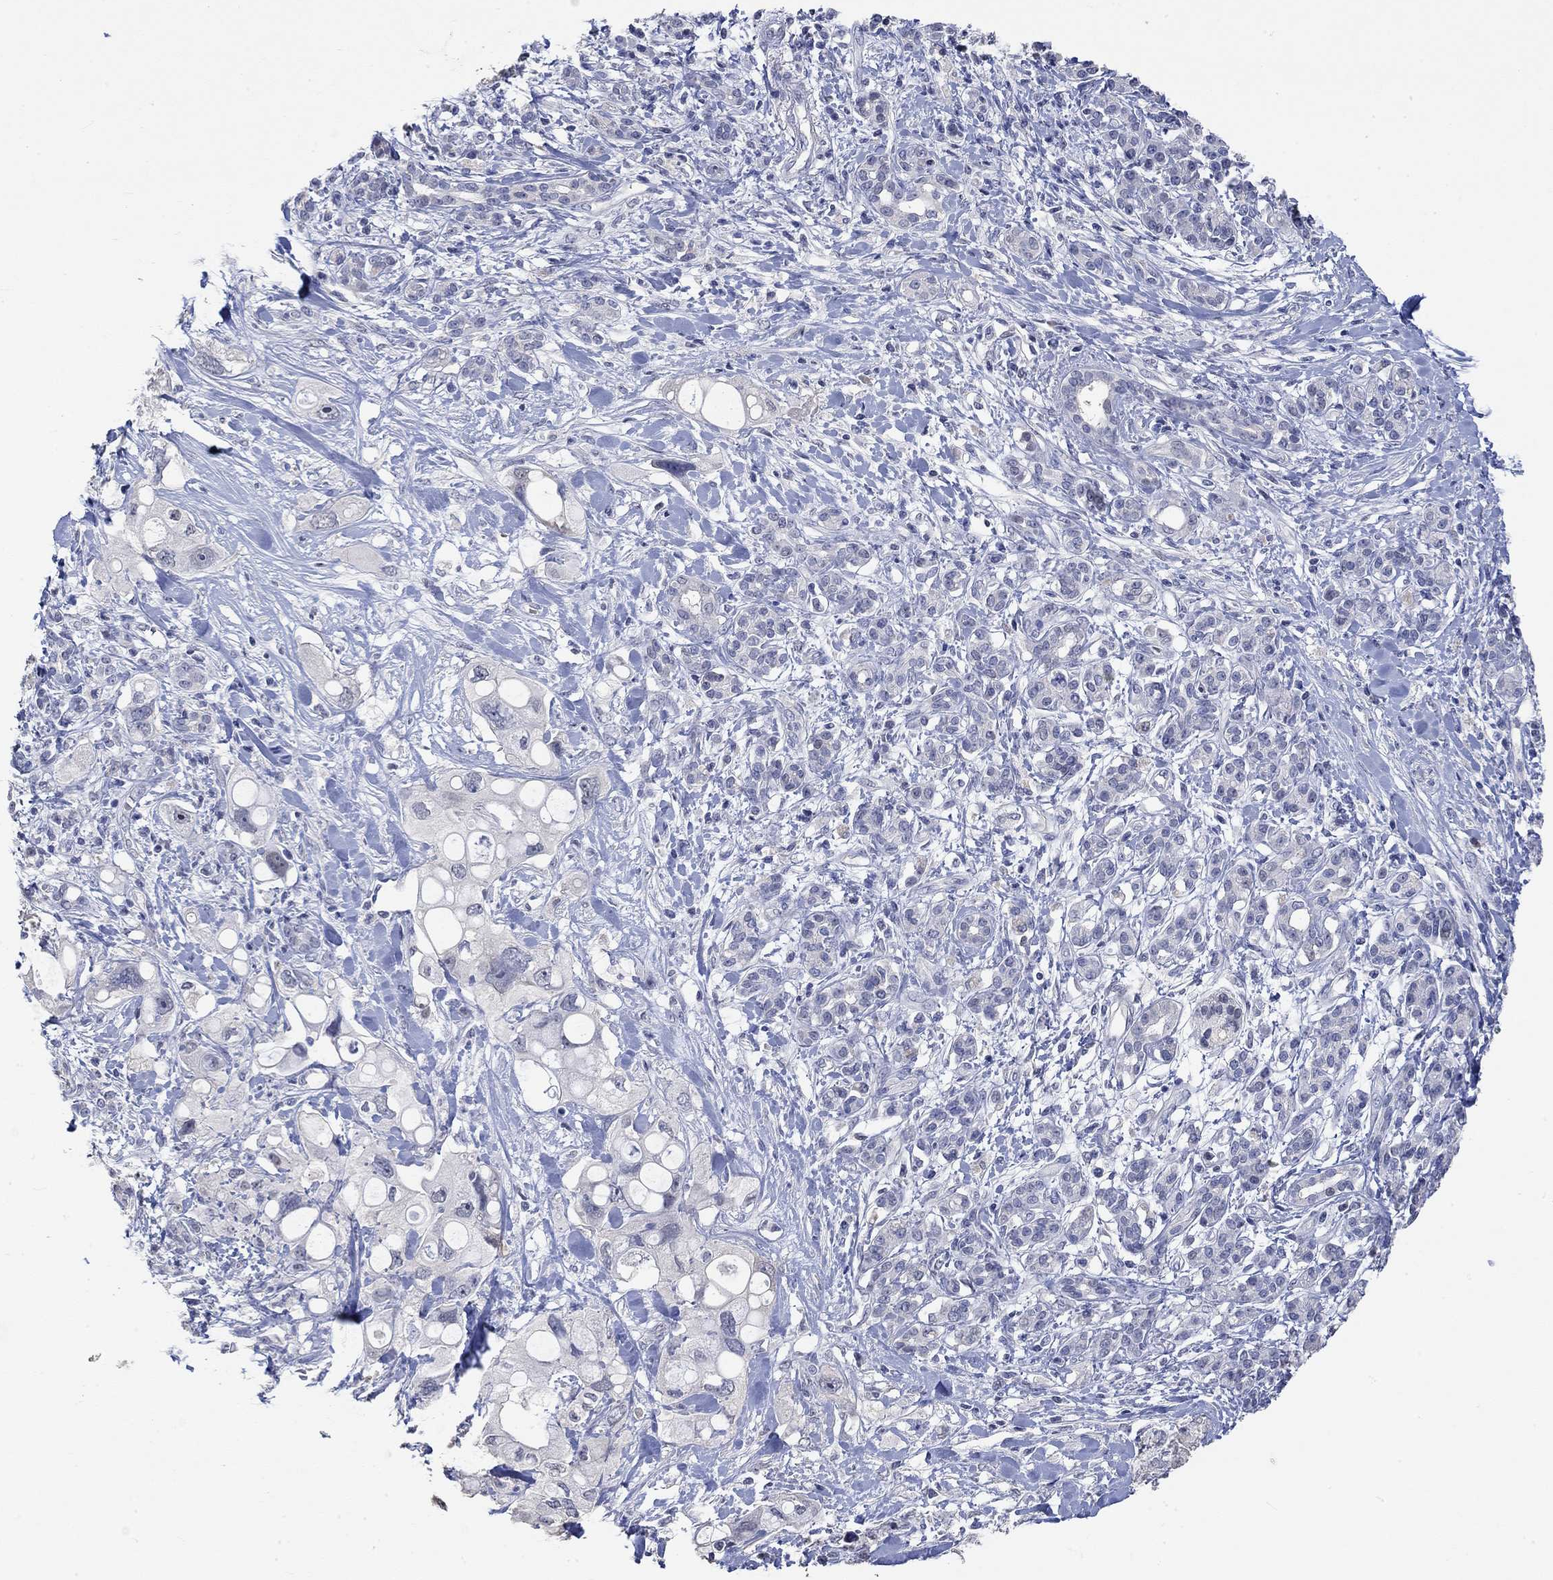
{"staining": {"intensity": "negative", "quantity": "none", "location": "none"}, "tissue": "pancreatic cancer", "cell_type": "Tumor cells", "image_type": "cancer", "snomed": [{"axis": "morphology", "description": "Adenocarcinoma, NOS"}, {"axis": "topography", "description": "Pancreas"}], "caption": "DAB (3,3'-diaminobenzidine) immunohistochemical staining of human adenocarcinoma (pancreatic) demonstrates no significant staining in tumor cells.", "gene": "PNMA5", "patient": {"sex": "female", "age": 56}}